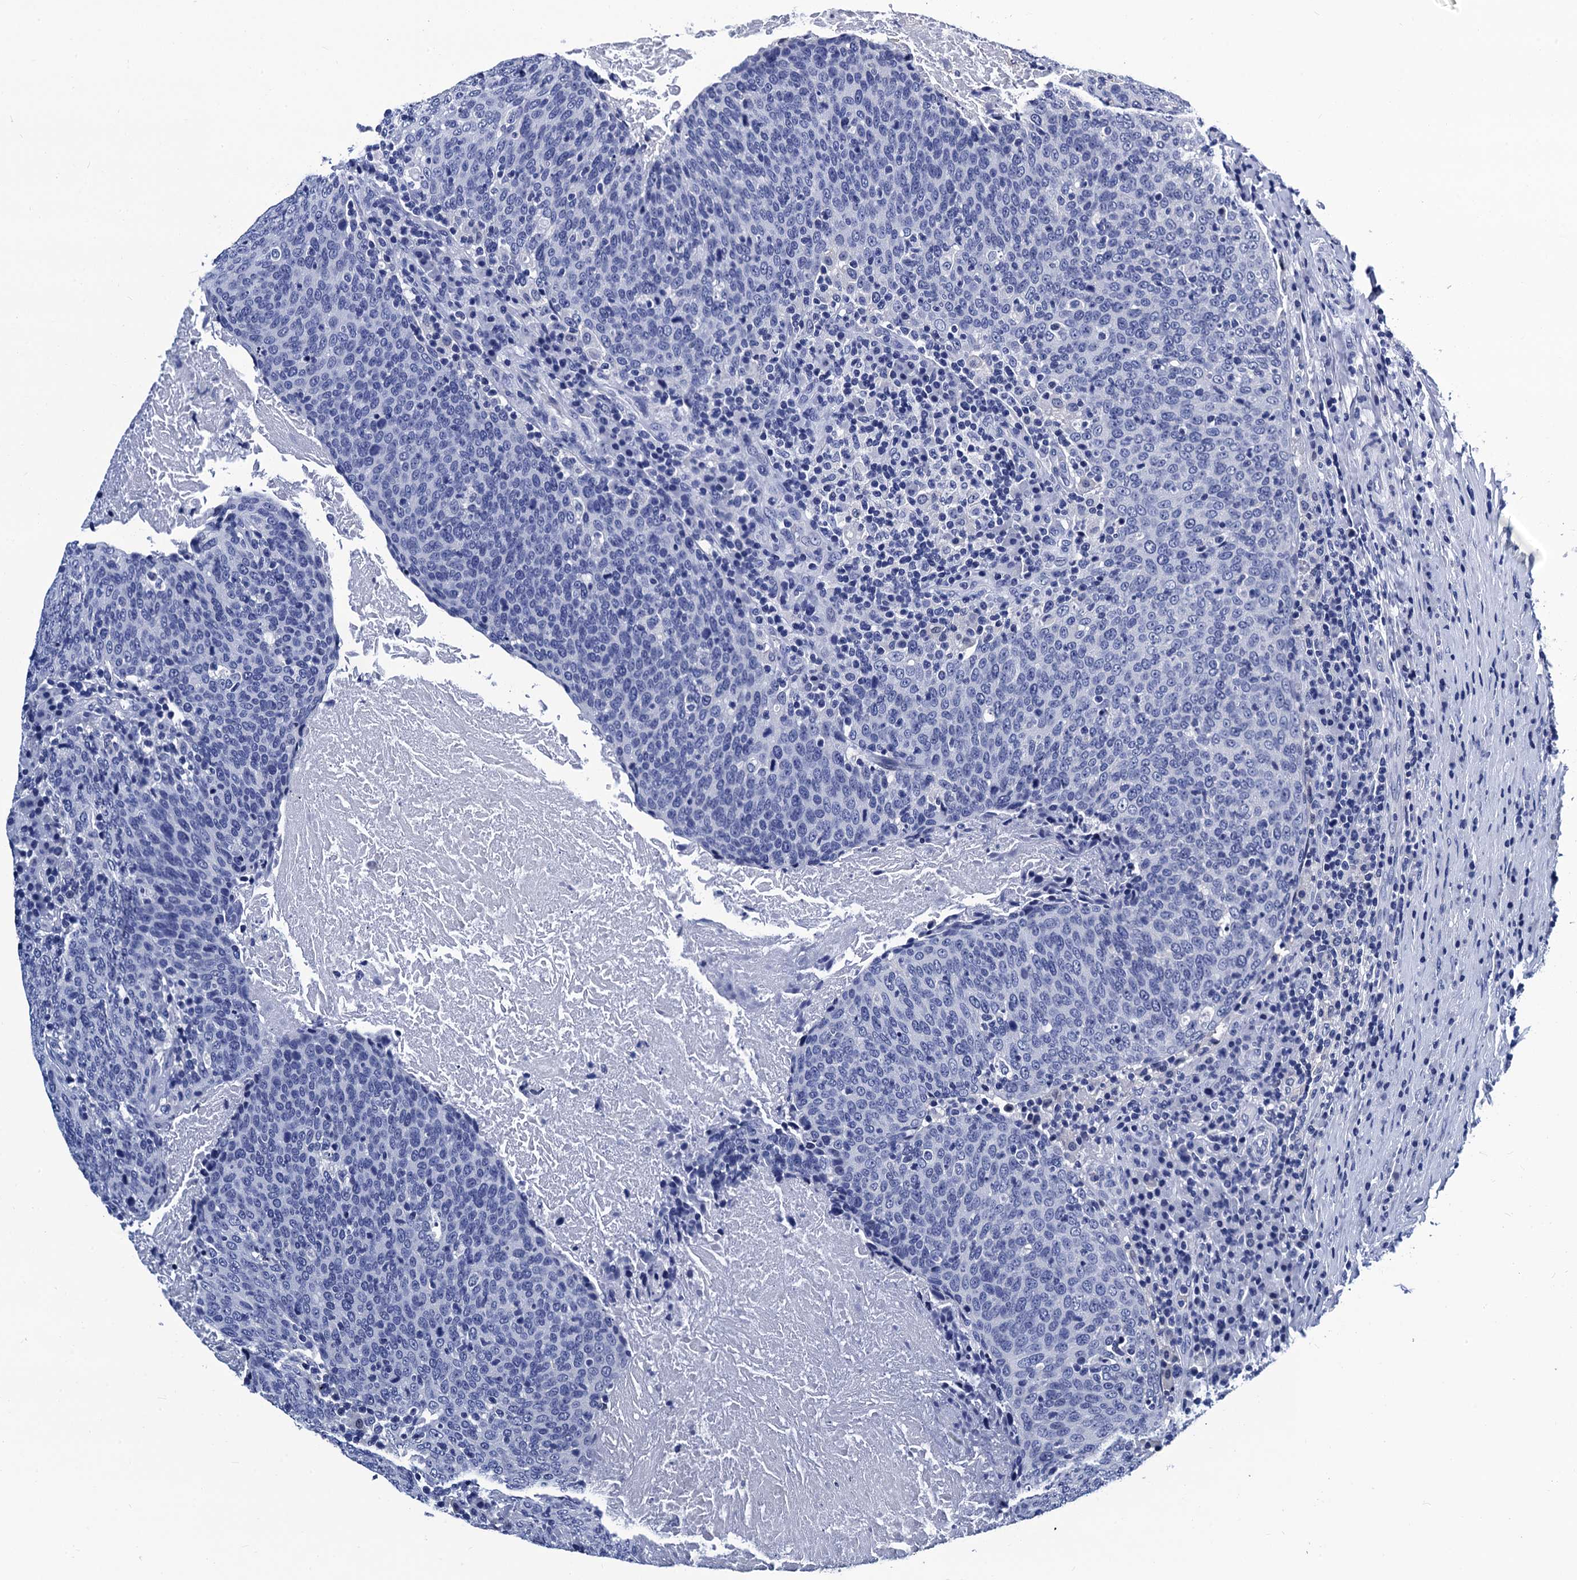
{"staining": {"intensity": "negative", "quantity": "none", "location": "none"}, "tissue": "head and neck cancer", "cell_type": "Tumor cells", "image_type": "cancer", "snomed": [{"axis": "morphology", "description": "Squamous cell carcinoma, NOS"}, {"axis": "morphology", "description": "Squamous cell carcinoma, metastatic, NOS"}, {"axis": "topography", "description": "Lymph node"}, {"axis": "topography", "description": "Head-Neck"}], "caption": "High power microscopy image of an immunohistochemistry (IHC) photomicrograph of head and neck cancer (squamous cell carcinoma), revealing no significant positivity in tumor cells. Brightfield microscopy of IHC stained with DAB (3,3'-diaminobenzidine) (brown) and hematoxylin (blue), captured at high magnification.", "gene": "LRRC30", "patient": {"sex": "male", "age": 62}}